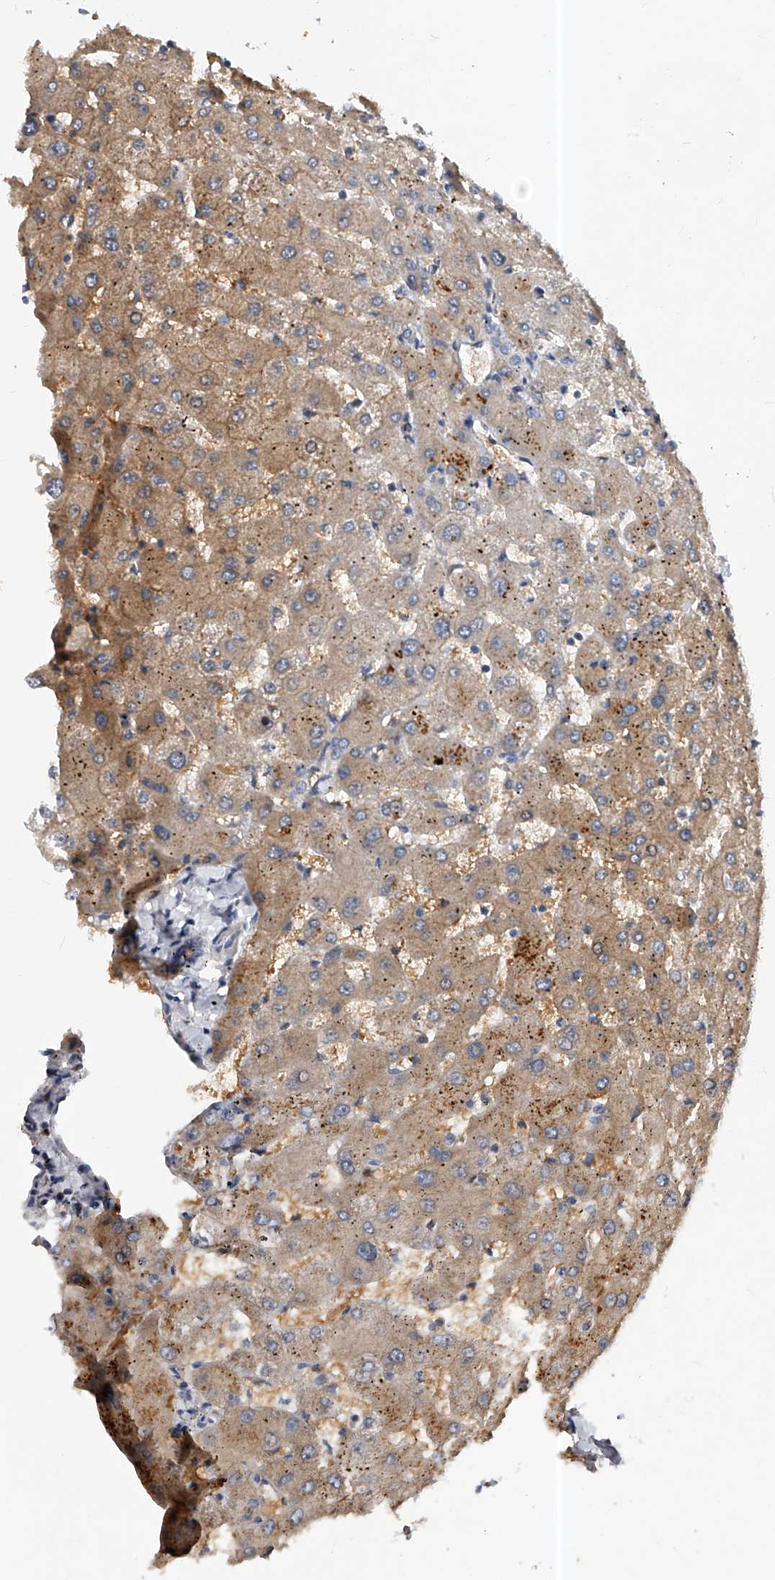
{"staining": {"intensity": "negative", "quantity": "none", "location": "none"}, "tissue": "liver", "cell_type": "Cholangiocytes", "image_type": "normal", "snomed": [{"axis": "morphology", "description": "Normal tissue, NOS"}, {"axis": "topography", "description": "Liver"}], "caption": "Immunohistochemistry (IHC) of normal liver demonstrates no expression in cholangiocytes.", "gene": "PPP5C", "patient": {"sex": "female", "age": 63}}